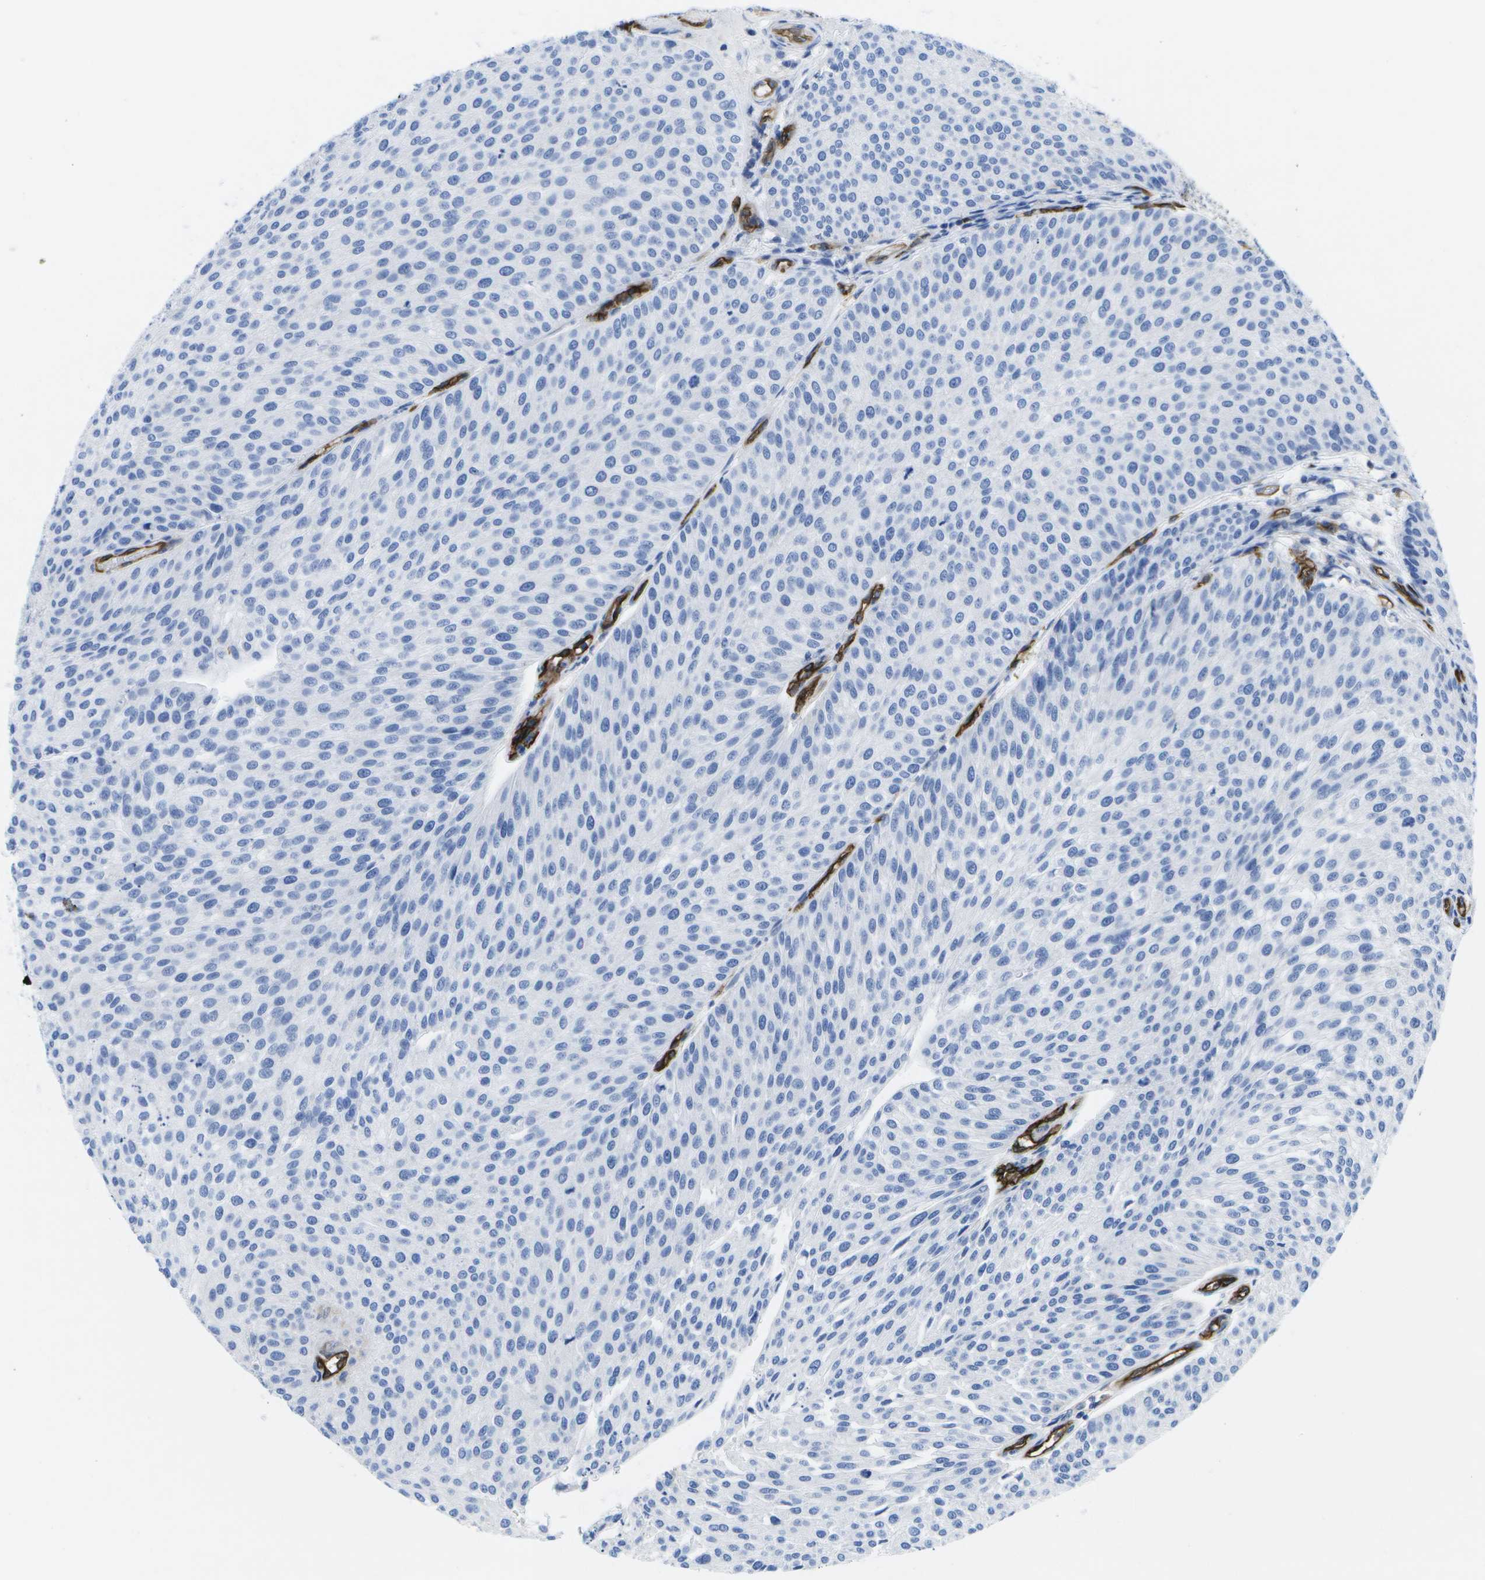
{"staining": {"intensity": "negative", "quantity": "none", "location": "none"}, "tissue": "urothelial cancer", "cell_type": "Tumor cells", "image_type": "cancer", "snomed": [{"axis": "morphology", "description": "Urothelial carcinoma, Low grade"}, {"axis": "topography", "description": "Smooth muscle"}, {"axis": "topography", "description": "Urinary bladder"}], "caption": "A photomicrograph of human low-grade urothelial carcinoma is negative for staining in tumor cells. (DAB (3,3'-diaminobenzidine) immunohistochemistry visualized using brightfield microscopy, high magnification).", "gene": "DYSF", "patient": {"sex": "male", "age": 60}}